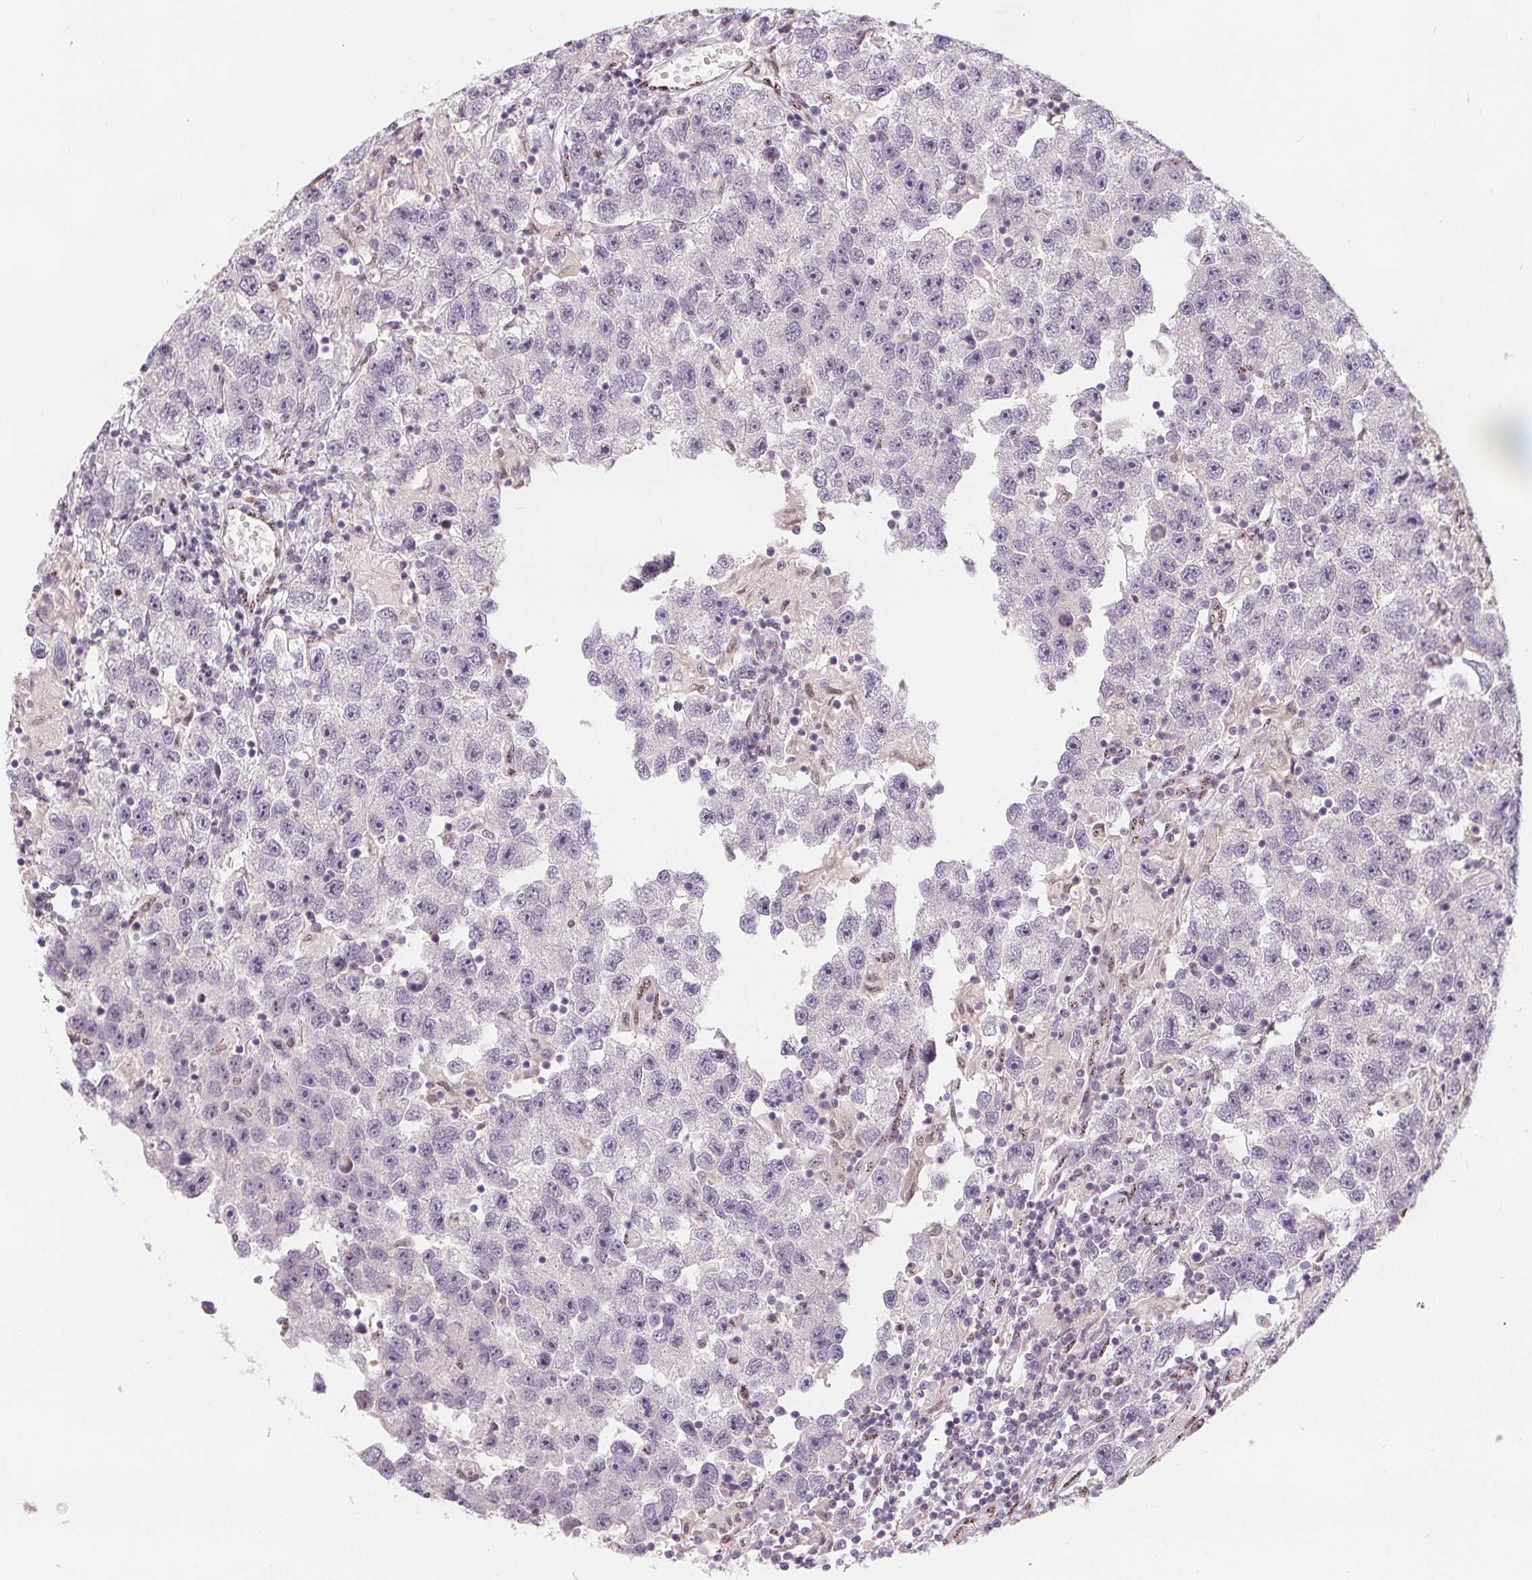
{"staining": {"intensity": "negative", "quantity": "none", "location": "none"}, "tissue": "testis cancer", "cell_type": "Tumor cells", "image_type": "cancer", "snomed": [{"axis": "morphology", "description": "Seminoma, NOS"}, {"axis": "topography", "description": "Testis"}], "caption": "The photomicrograph reveals no significant positivity in tumor cells of seminoma (testis).", "gene": "DRC3", "patient": {"sex": "male", "age": 26}}